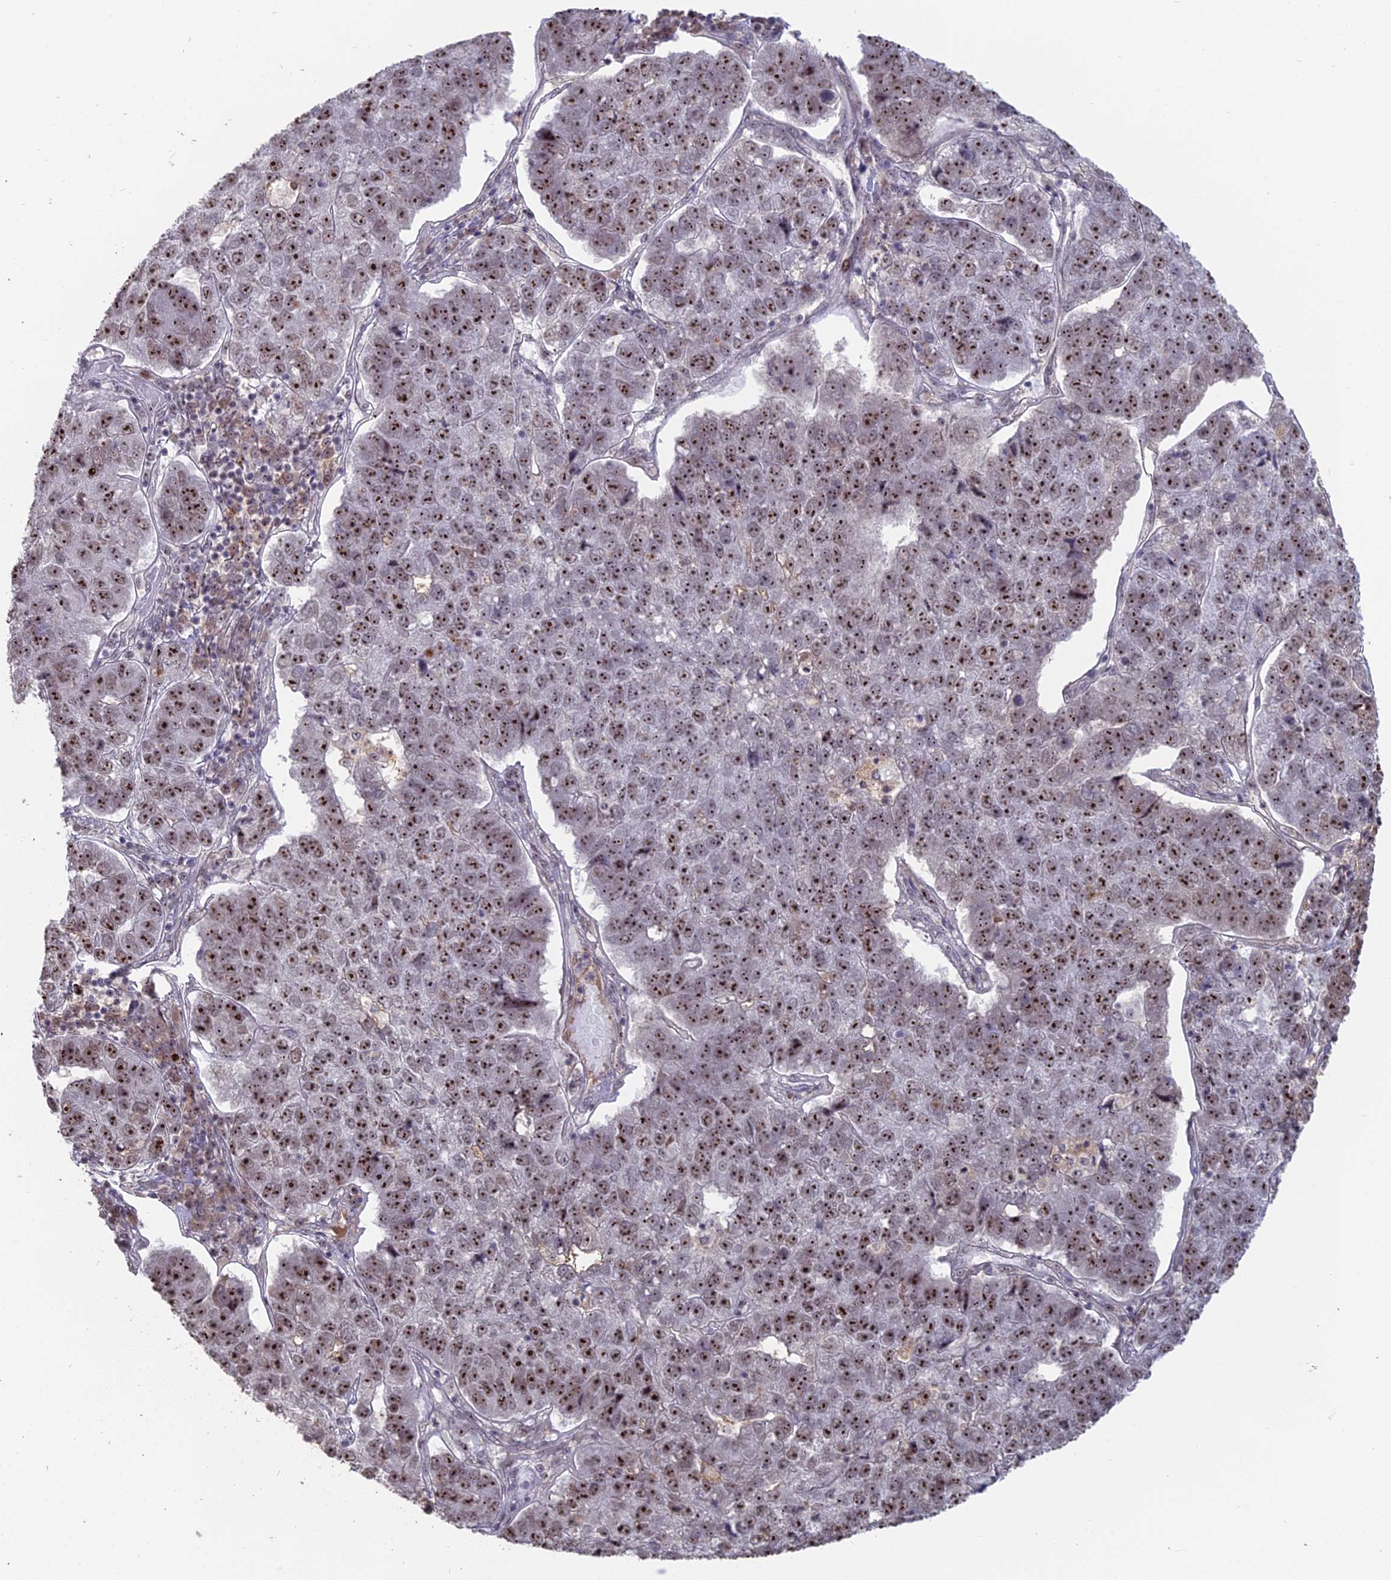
{"staining": {"intensity": "strong", "quantity": ">75%", "location": "nuclear"}, "tissue": "pancreatic cancer", "cell_type": "Tumor cells", "image_type": "cancer", "snomed": [{"axis": "morphology", "description": "Adenocarcinoma, NOS"}, {"axis": "topography", "description": "Pancreas"}], "caption": "A brown stain shows strong nuclear expression of a protein in human pancreatic cancer (adenocarcinoma) tumor cells.", "gene": "FAM131A", "patient": {"sex": "female", "age": 61}}